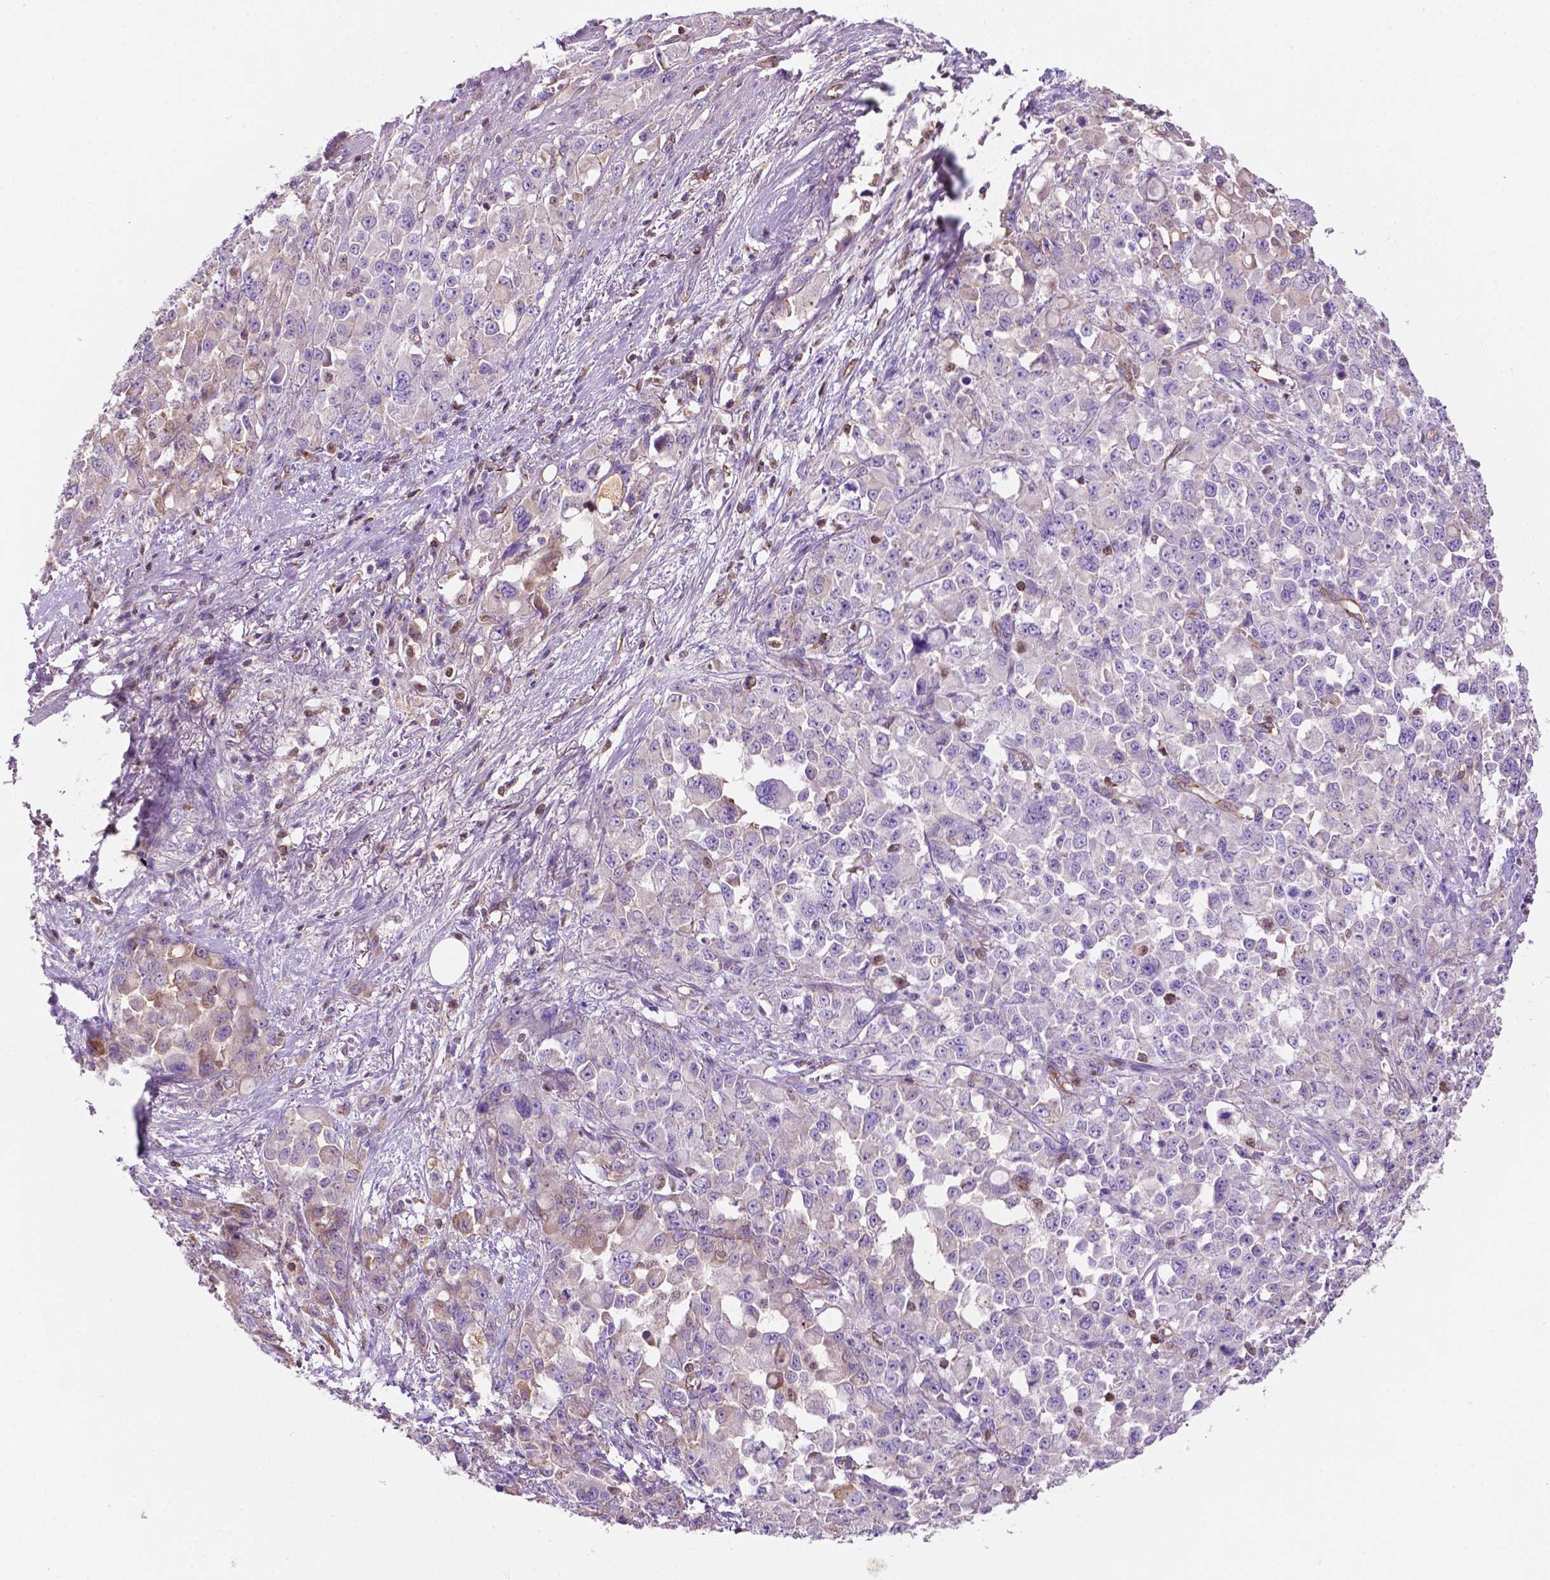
{"staining": {"intensity": "negative", "quantity": "none", "location": "none"}, "tissue": "stomach cancer", "cell_type": "Tumor cells", "image_type": "cancer", "snomed": [{"axis": "morphology", "description": "Adenocarcinoma, NOS"}, {"axis": "topography", "description": "Stomach"}], "caption": "Stomach cancer was stained to show a protein in brown. There is no significant expression in tumor cells. (DAB (3,3'-diaminobenzidine) immunohistochemistry (IHC), high magnification).", "gene": "DCN", "patient": {"sex": "female", "age": 76}}